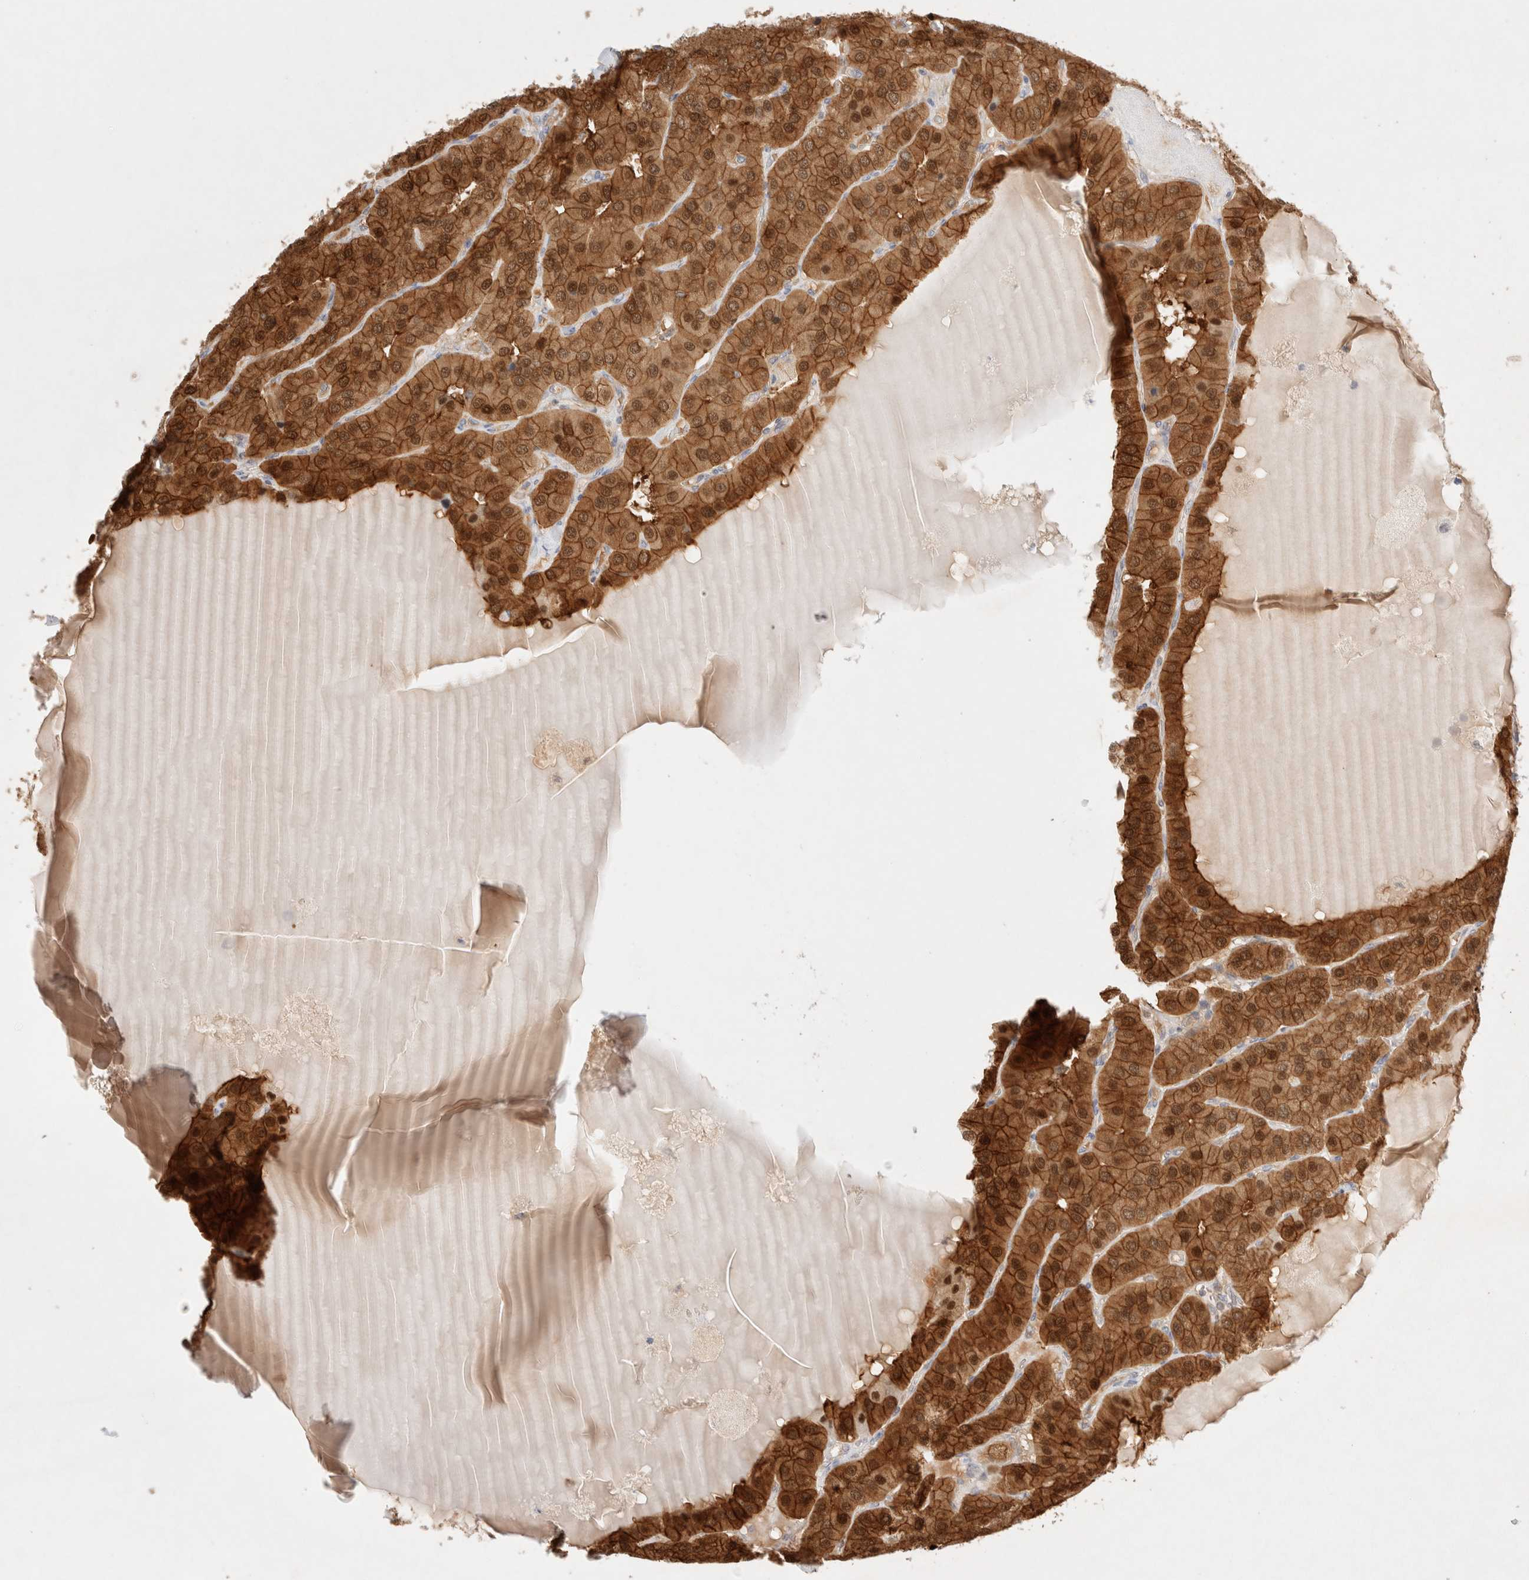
{"staining": {"intensity": "moderate", "quantity": ">75%", "location": "cytoplasmic/membranous,nuclear"}, "tissue": "parathyroid gland", "cell_type": "Glandular cells", "image_type": "normal", "snomed": [{"axis": "morphology", "description": "Normal tissue, NOS"}, {"axis": "morphology", "description": "Adenoma, NOS"}, {"axis": "topography", "description": "Parathyroid gland"}], "caption": "DAB immunohistochemical staining of unremarkable human parathyroid gland shows moderate cytoplasmic/membranous,nuclear protein expression in about >75% of glandular cells. (DAB (3,3'-diaminobenzidine) = brown stain, brightfield microscopy at high magnification).", "gene": "STARD10", "patient": {"sex": "female", "age": 86}}